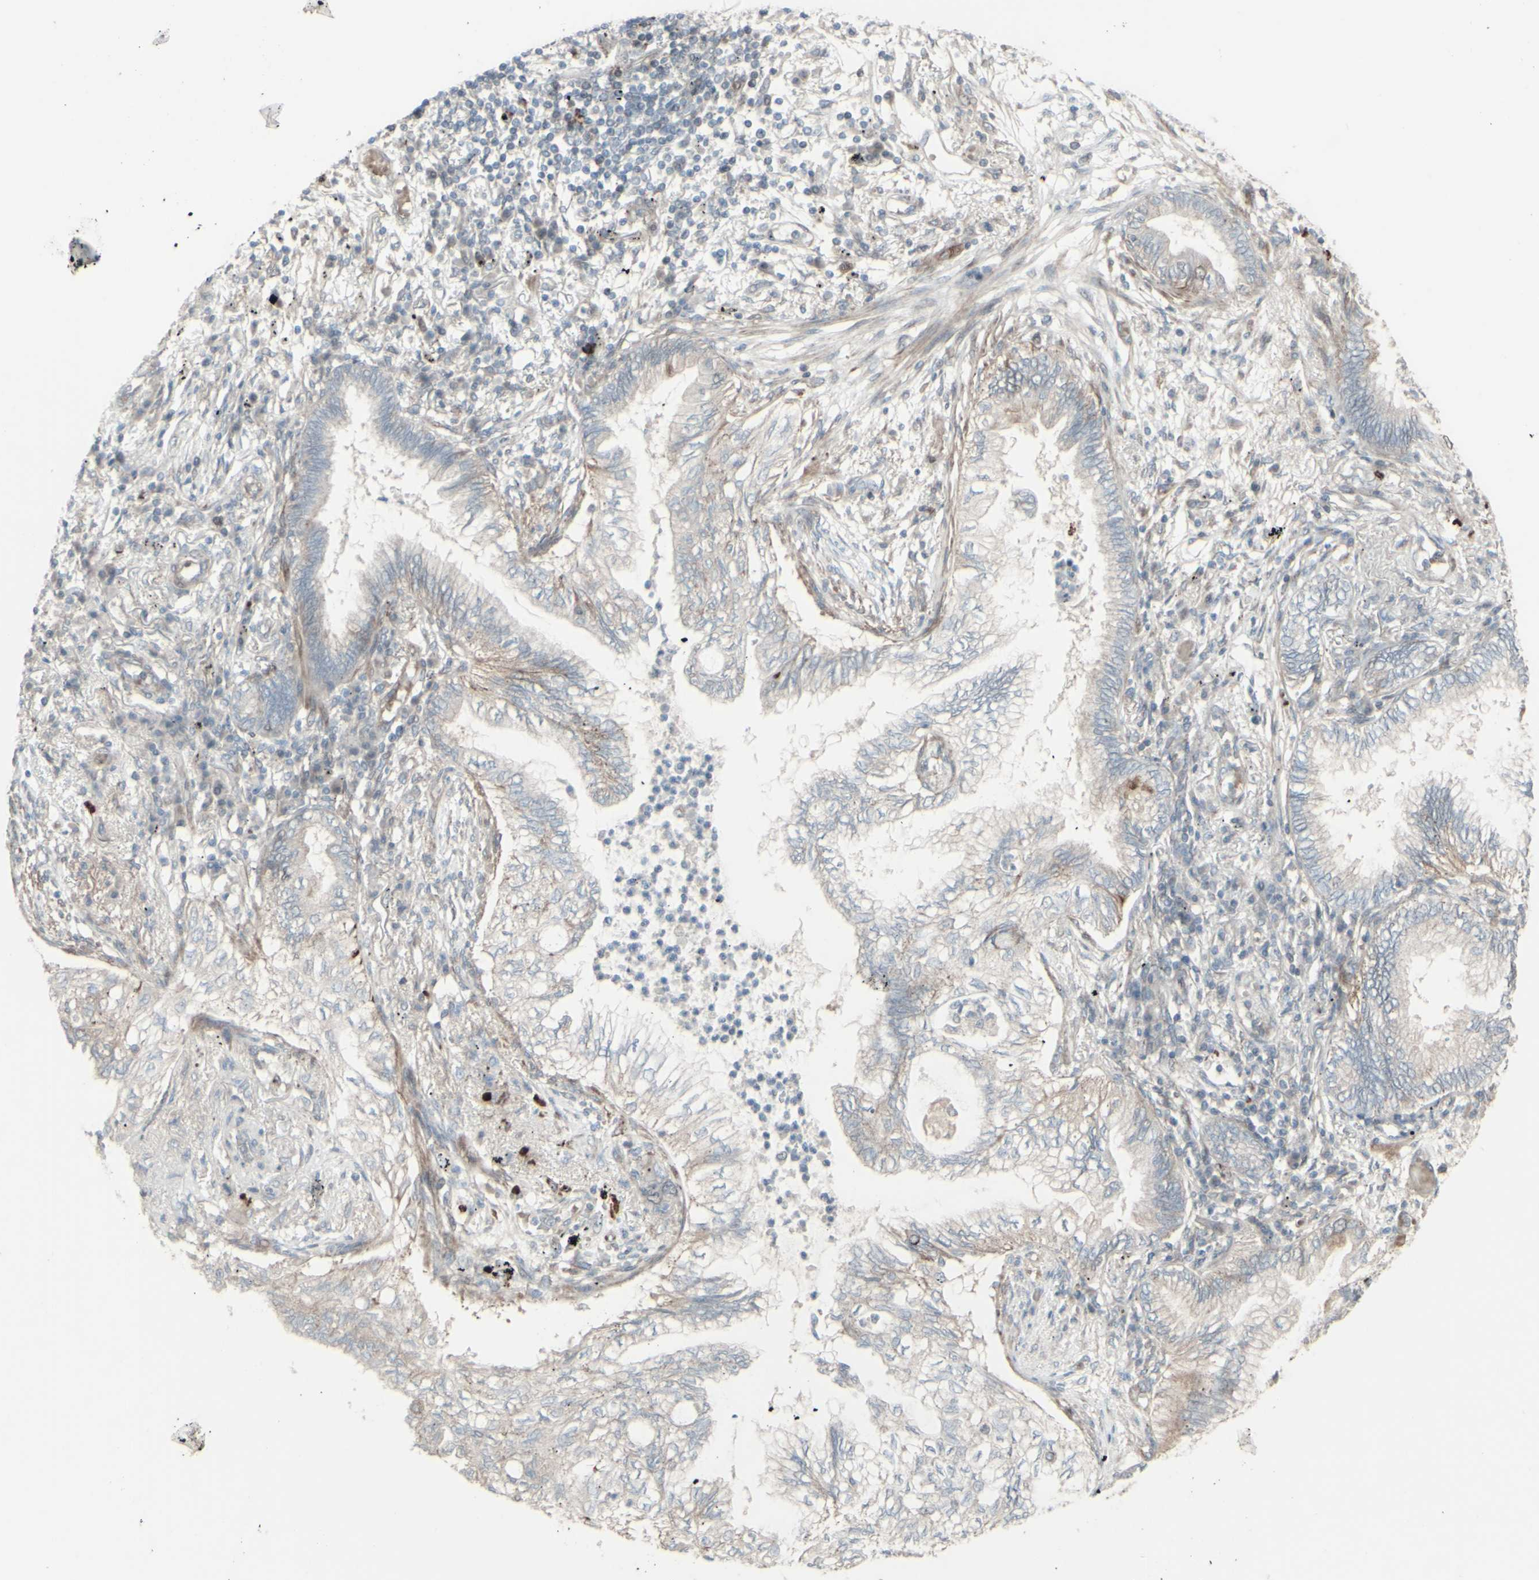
{"staining": {"intensity": "weak", "quantity": ">75%", "location": "cytoplasmic/membranous"}, "tissue": "lung cancer", "cell_type": "Tumor cells", "image_type": "cancer", "snomed": [{"axis": "morphology", "description": "Normal tissue, NOS"}, {"axis": "morphology", "description": "Adenocarcinoma, NOS"}, {"axis": "topography", "description": "Bronchus"}, {"axis": "topography", "description": "Lung"}], "caption": "About >75% of tumor cells in human lung cancer (adenocarcinoma) demonstrate weak cytoplasmic/membranous protein expression as visualized by brown immunohistochemical staining.", "gene": "GMNN", "patient": {"sex": "female", "age": 70}}